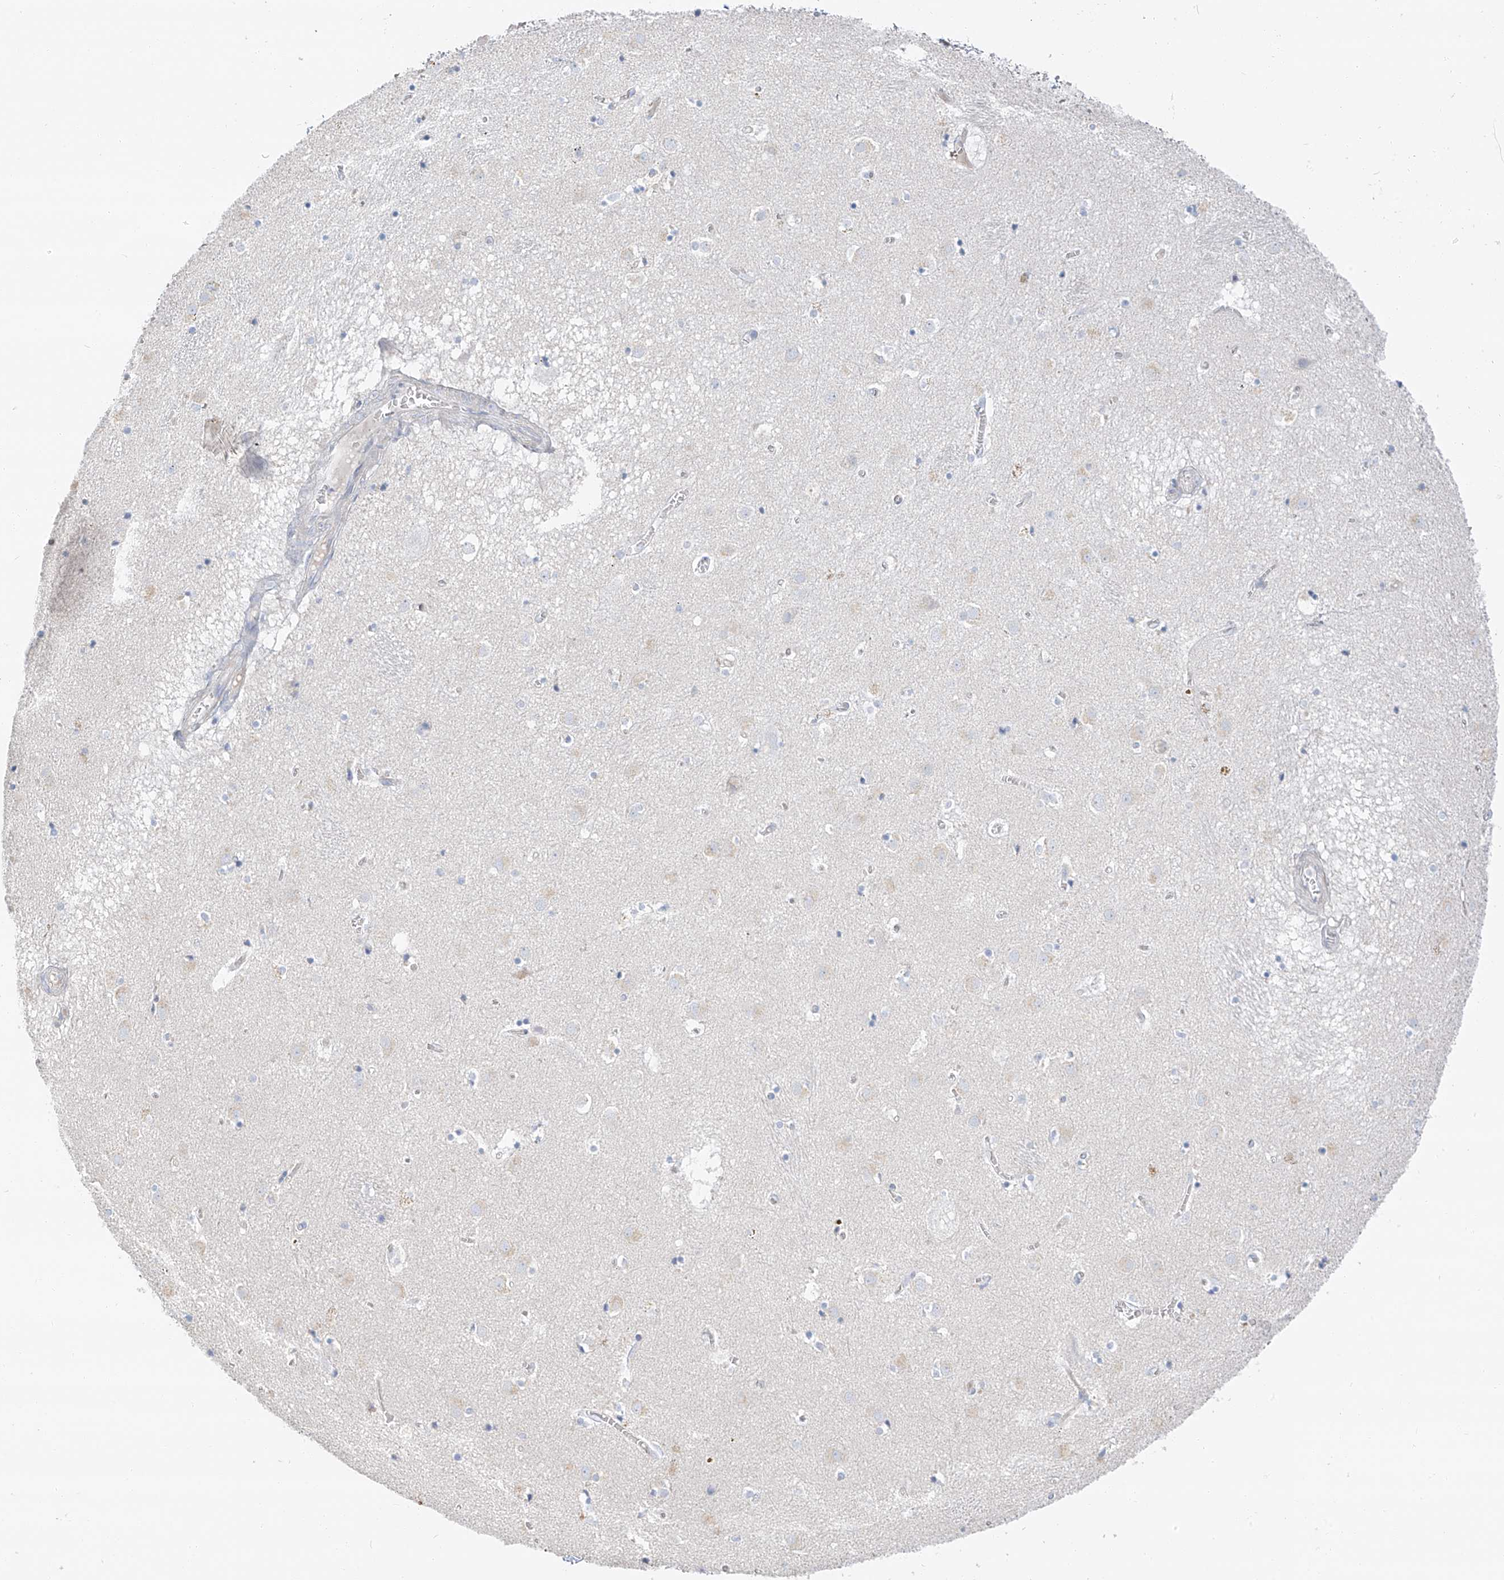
{"staining": {"intensity": "negative", "quantity": "none", "location": "none"}, "tissue": "caudate", "cell_type": "Glial cells", "image_type": "normal", "snomed": [{"axis": "morphology", "description": "Normal tissue, NOS"}, {"axis": "topography", "description": "Lateral ventricle wall"}], "caption": "A high-resolution histopathology image shows IHC staining of normal caudate, which displays no significant positivity in glial cells.", "gene": "PGC", "patient": {"sex": "male", "age": 70}}